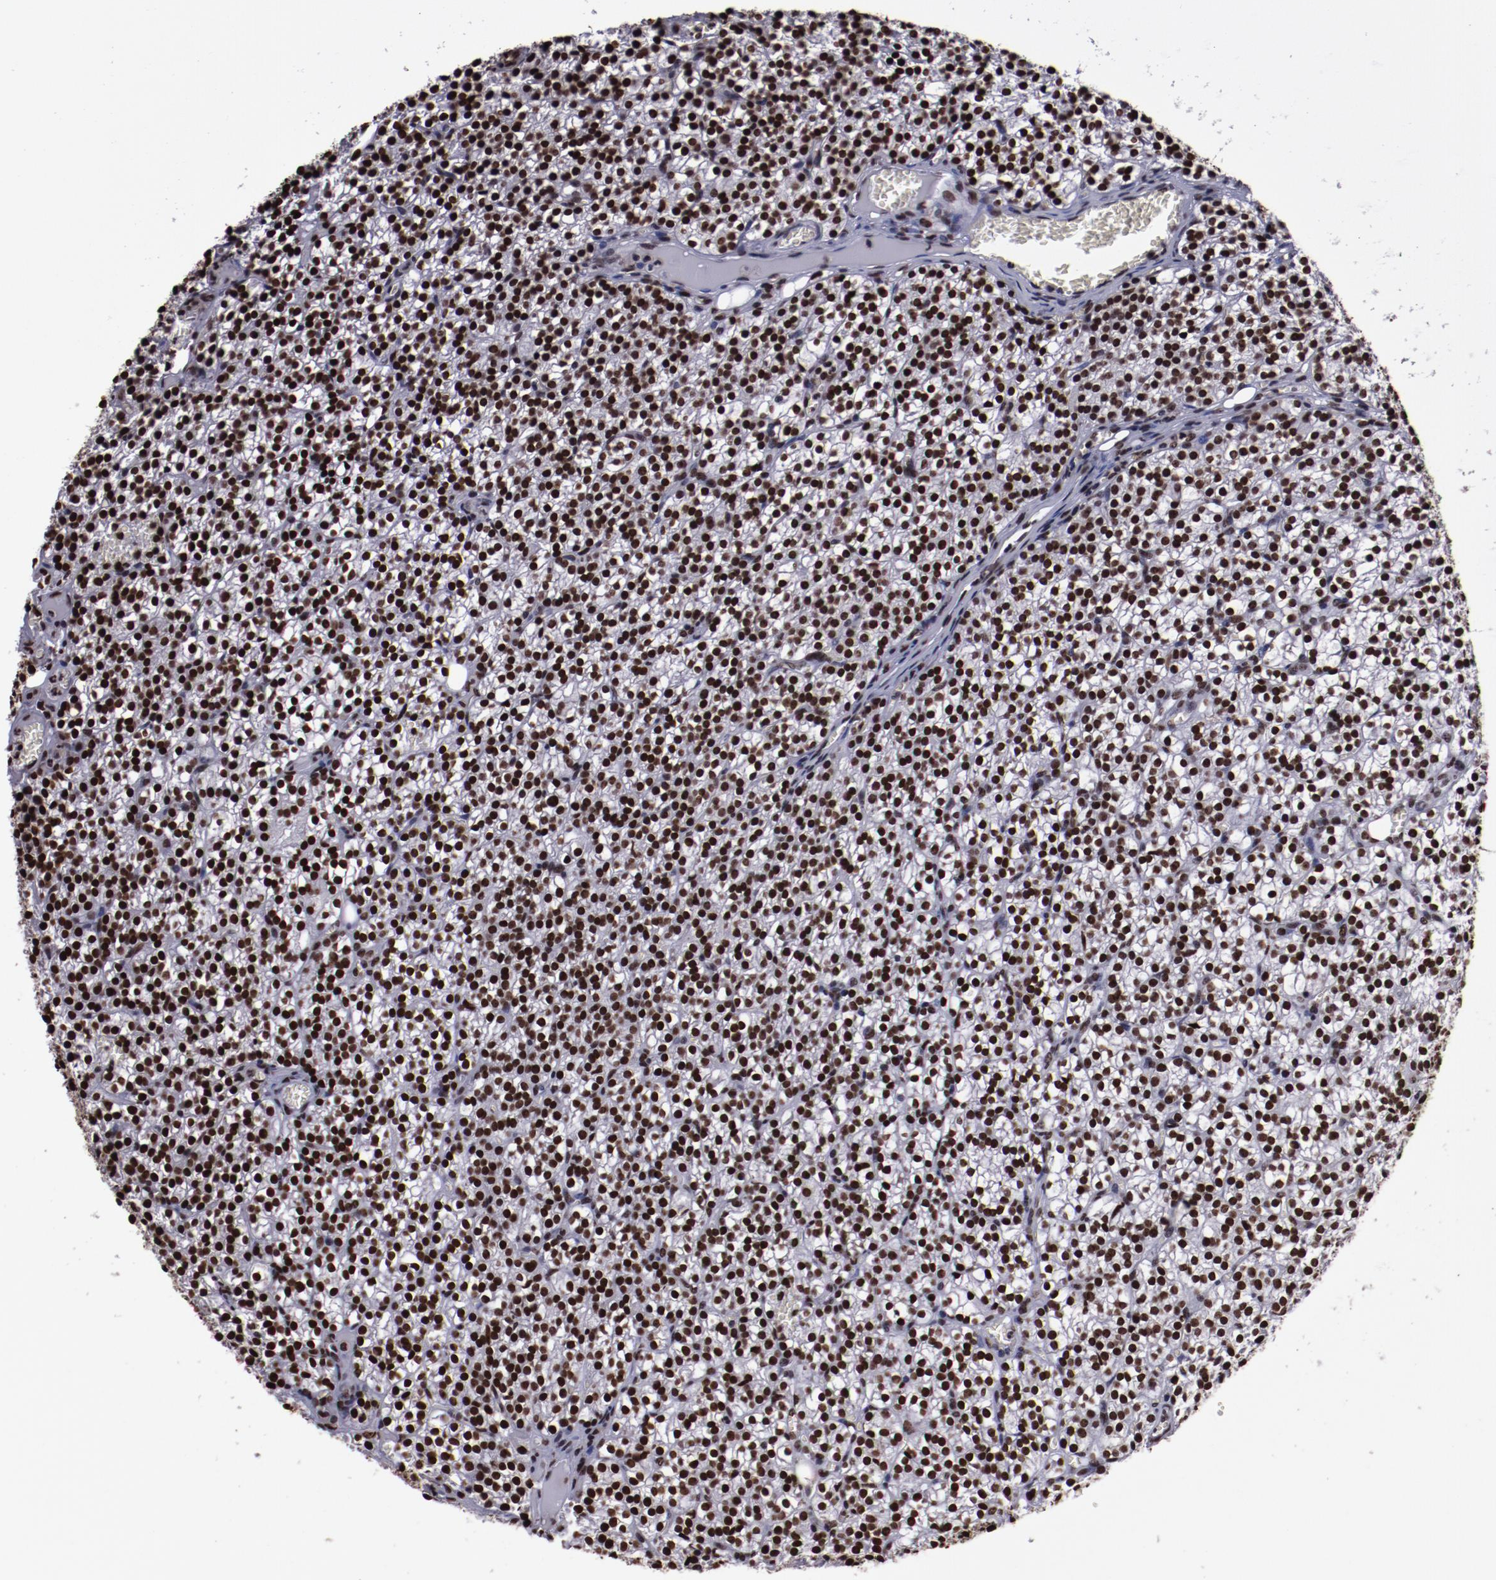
{"staining": {"intensity": "moderate", "quantity": ">75%", "location": "nuclear"}, "tissue": "parathyroid gland", "cell_type": "Glandular cells", "image_type": "normal", "snomed": [{"axis": "morphology", "description": "Normal tissue, NOS"}, {"axis": "topography", "description": "Parathyroid gland"}], "caption": "An image showing moderate nuclear staining in approximately >75% of glandular cells in normal parathyroid gland, as visualized by brown immunohistochemical staining.", "gene": "APEX1", "patient": {"sex": "female", "age": 17}}